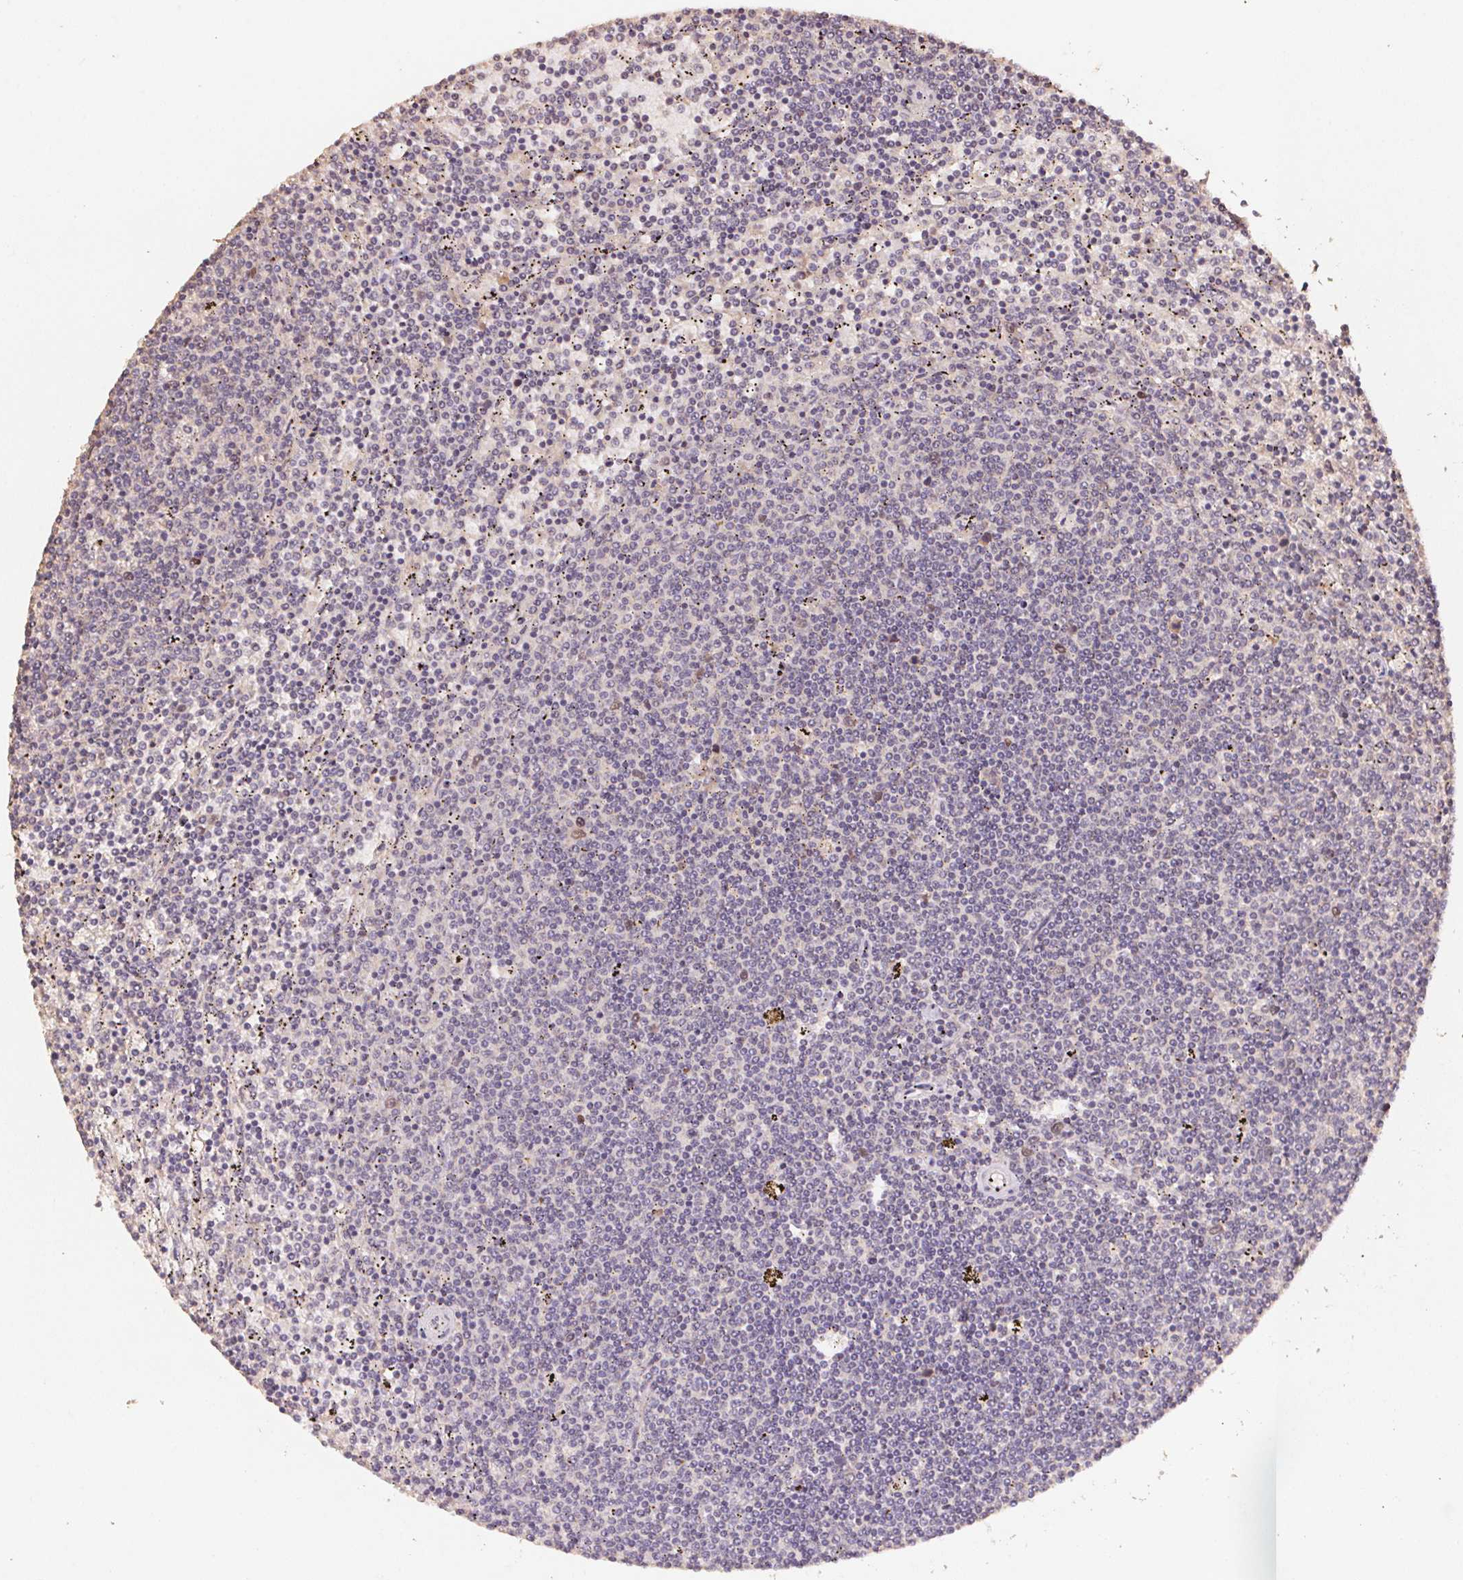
{"staining": {"intensity": "negative", "quantity": "none", "location": "none"}, "tissue": "lymphoma", "cell_type": "Tumor cells", "image_type": "cancer", "snomed": [{"axis": "morphology", "description": "Malignant lymphoma, non-Hodgkin's type, Low grade"}, {"axis": "topography", "description": "Spleen"}], "caption": "The histopathology image exhibits no significant positivity in tumor cells of lymphoma. (Immunohistochemistry (ihc), brightfield microscopy, high magnification).", "gene": "CENPF", "patient": {"sex": "female", "age": 50}}